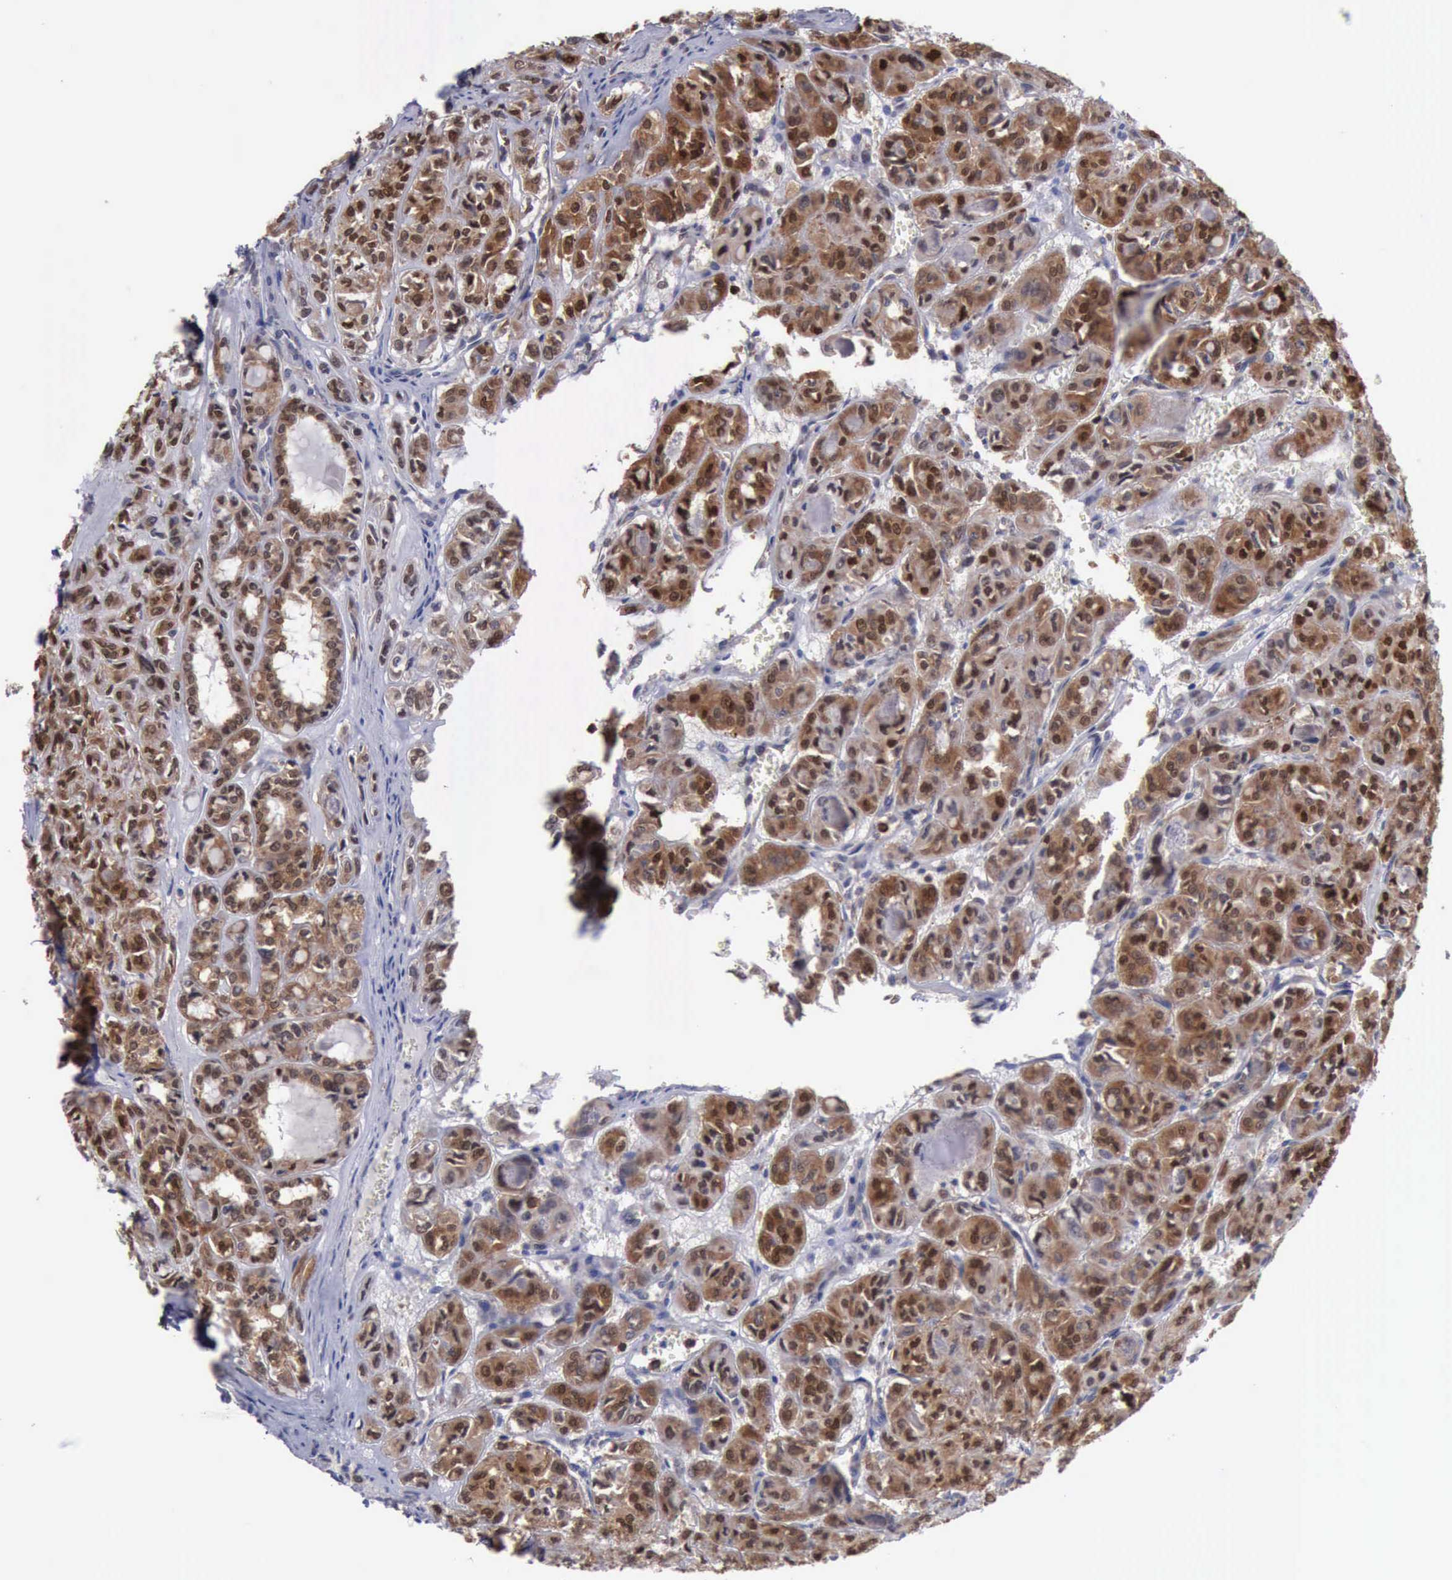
{"staining": {"intensity": "strong", "quantity": ">75%", "location": "cytoplasmic/membranous,nuclear"}, "tissue": "thyroid cancer", "cell_type": "Tumor cells", "image_type": "cancer", "snomed": [{"axis": "morphology", "description": "Follicular adenoma carcinoma, NOS"}, {"axis": "topography", "description": "Thyroid gland"}], "caption": "The photomicrograph reveals immunohistochemical staining of thyroid cancer (follicular adenoma carcinoma). There is strong cytoplasmic/membranous and nuclear positivity is seen in about >75% of tumor cells. The staining was performed using DAB (3,3'-diaminobenzidine) to visualize the protein expression in brown, while the nuclei were stained in blue with hematoxylin (Magnification: 20x).", "gene": "PDCD4", "patient": {"sex": "female", "age": 71}}